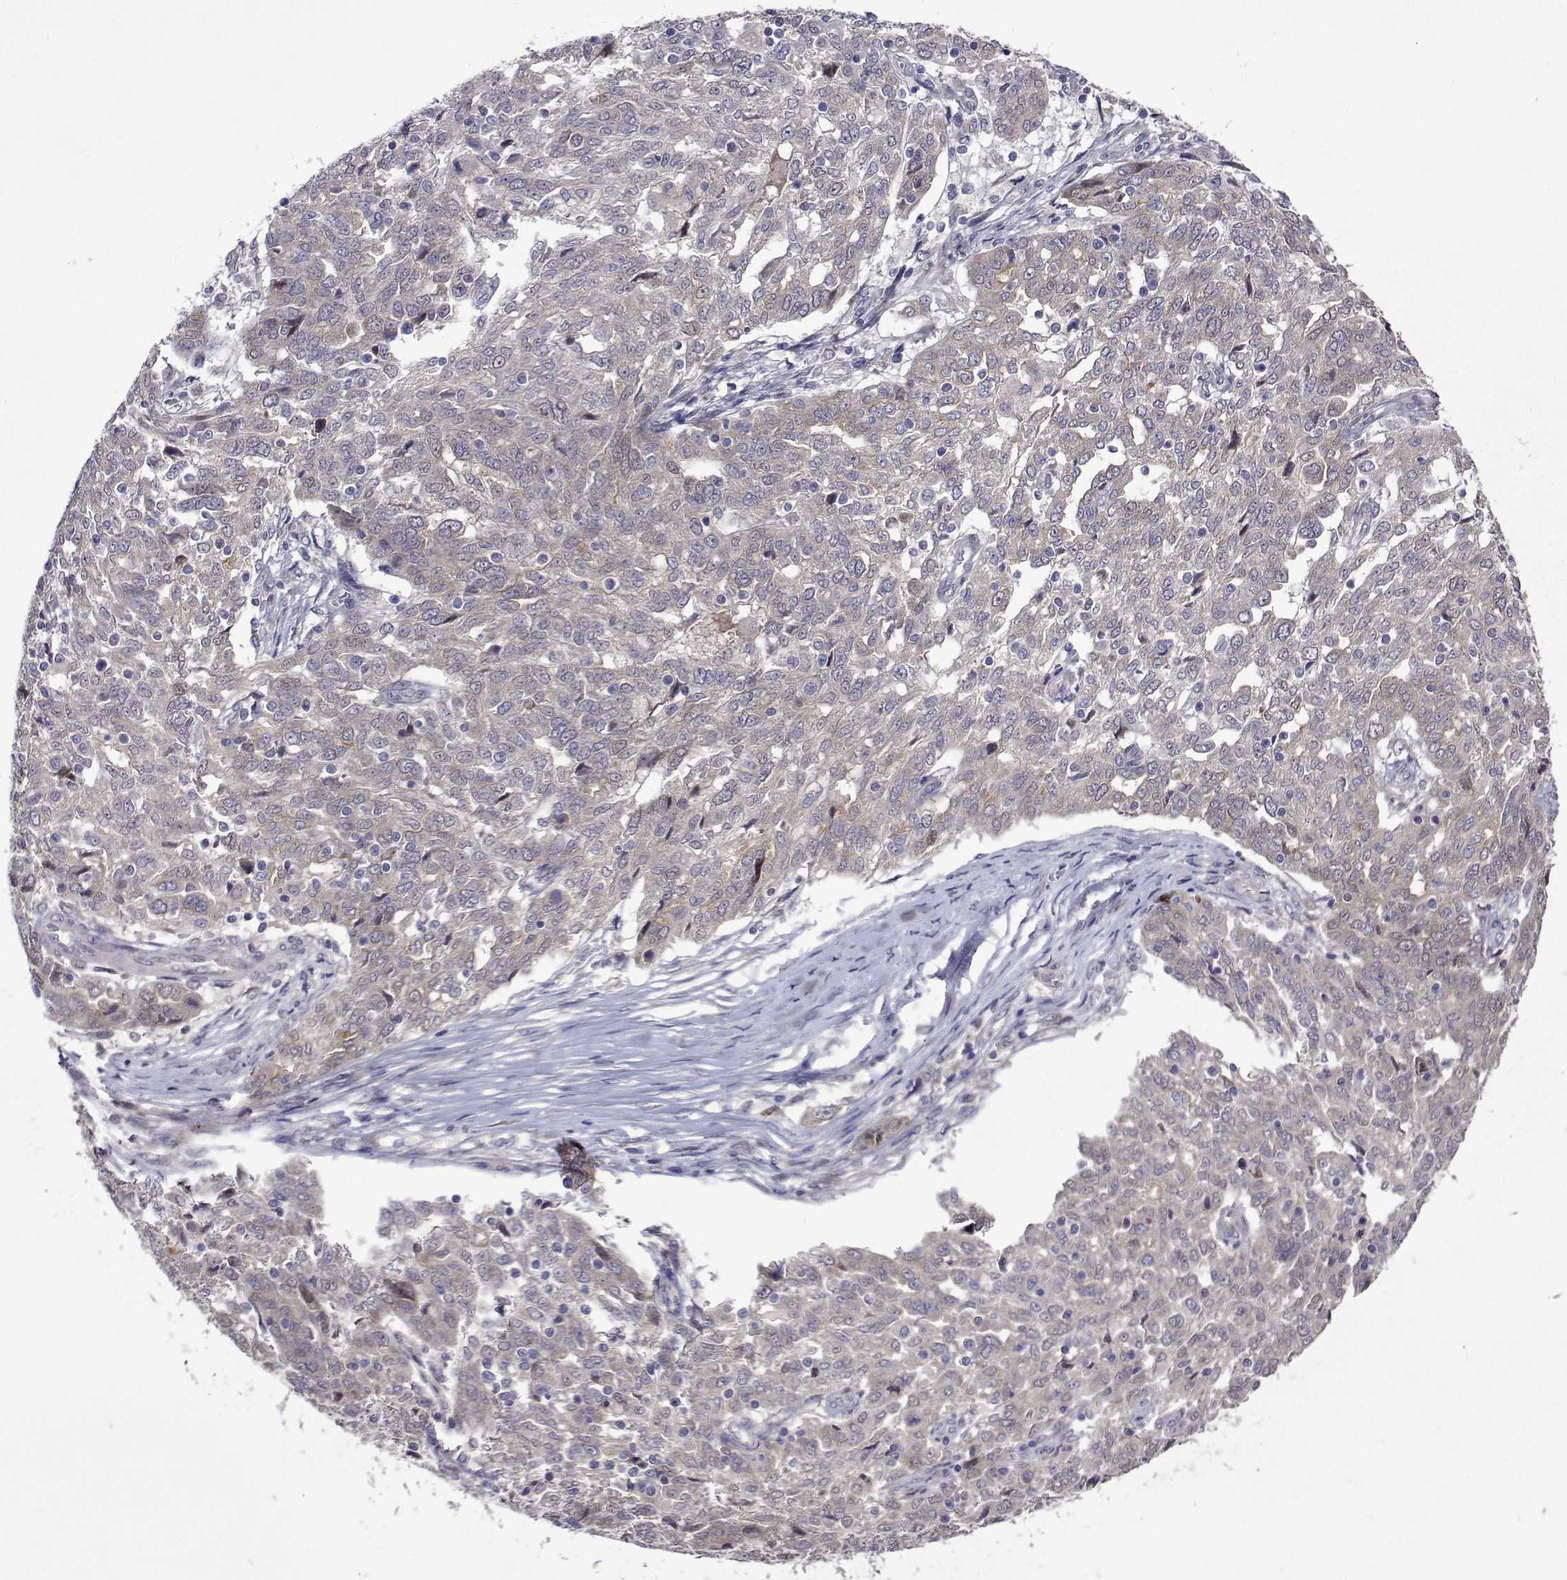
{"staining": {"intensity": "negative", "quantity": "none", "location": "none"}, "tissue": "ovarian cancer", "cell_type": "Tumor cells", "image_type": "cancer", "snomed": [{"axis": "morphology", "description": "Cystadenocarcinoma, serous, NOS"}, {"axis": "topography", "description": "Ovary"}], "caption": "A histopathology image of human ovarian cancer (serous cystadenocarcinoma) is negative for staining in tumor cells.", "gene": "TARBP2", "patient": {"sex": "female", "age": 67}}